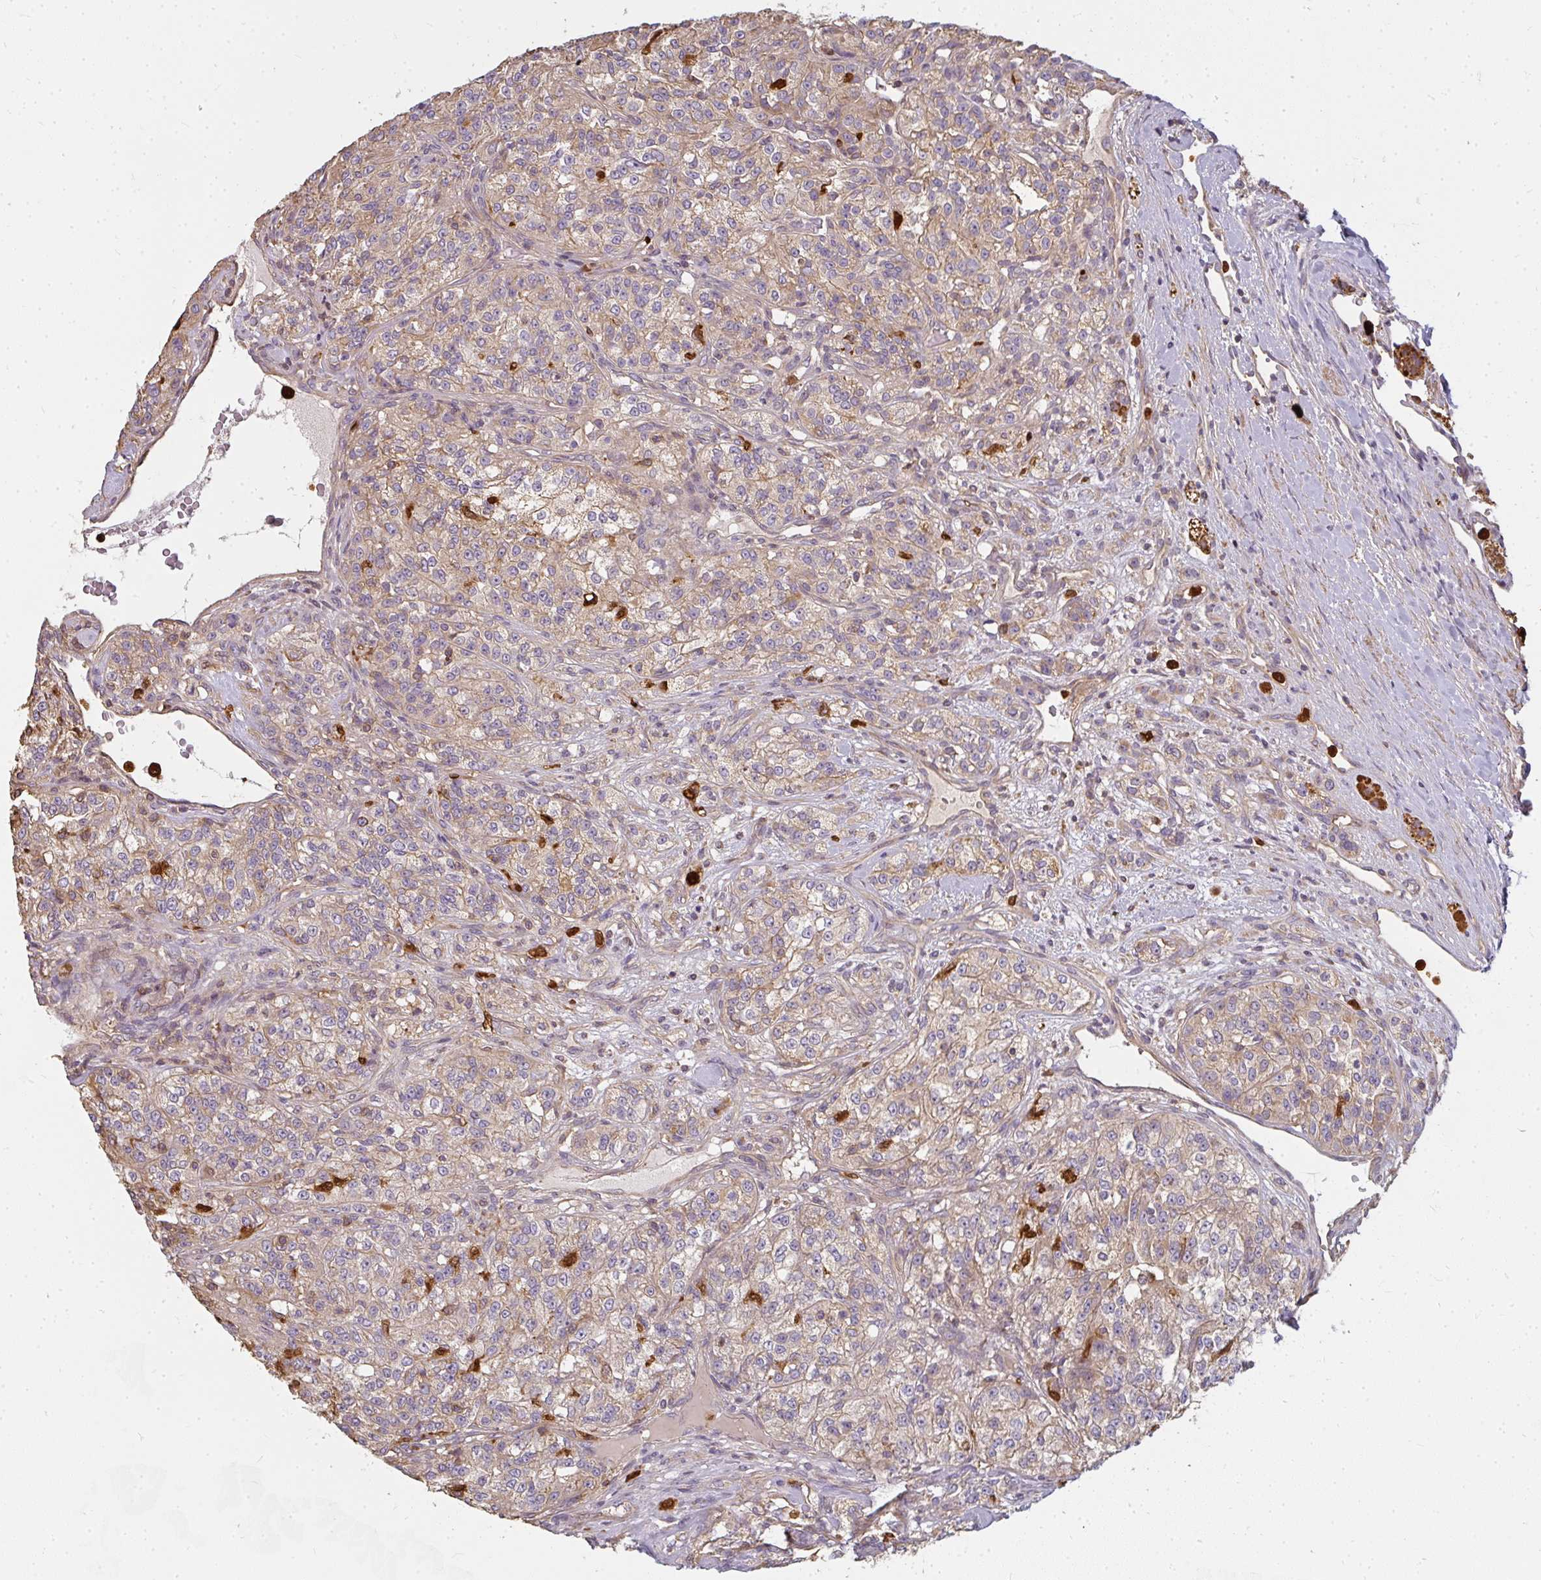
{"staining": {"intensity": "weak", "quantity": "25%-75%", "location": "cytoplasmic/membranous"}, "tissue": "renal cancer", "cell_type": "Tumor cells", "image_type": "cancer", "snomed": [{"axis": "morphology", "description": "Adenocarcinoma, NOS"}, {"axis": "topography", "description": "Kidney"}], "caption": "Human renal adenocarcinoma stained with a protein marker demonstrates weak staining in tumor cells.", "gene": "CNTRL", "patient": {"sex": "female", "age": 63}}